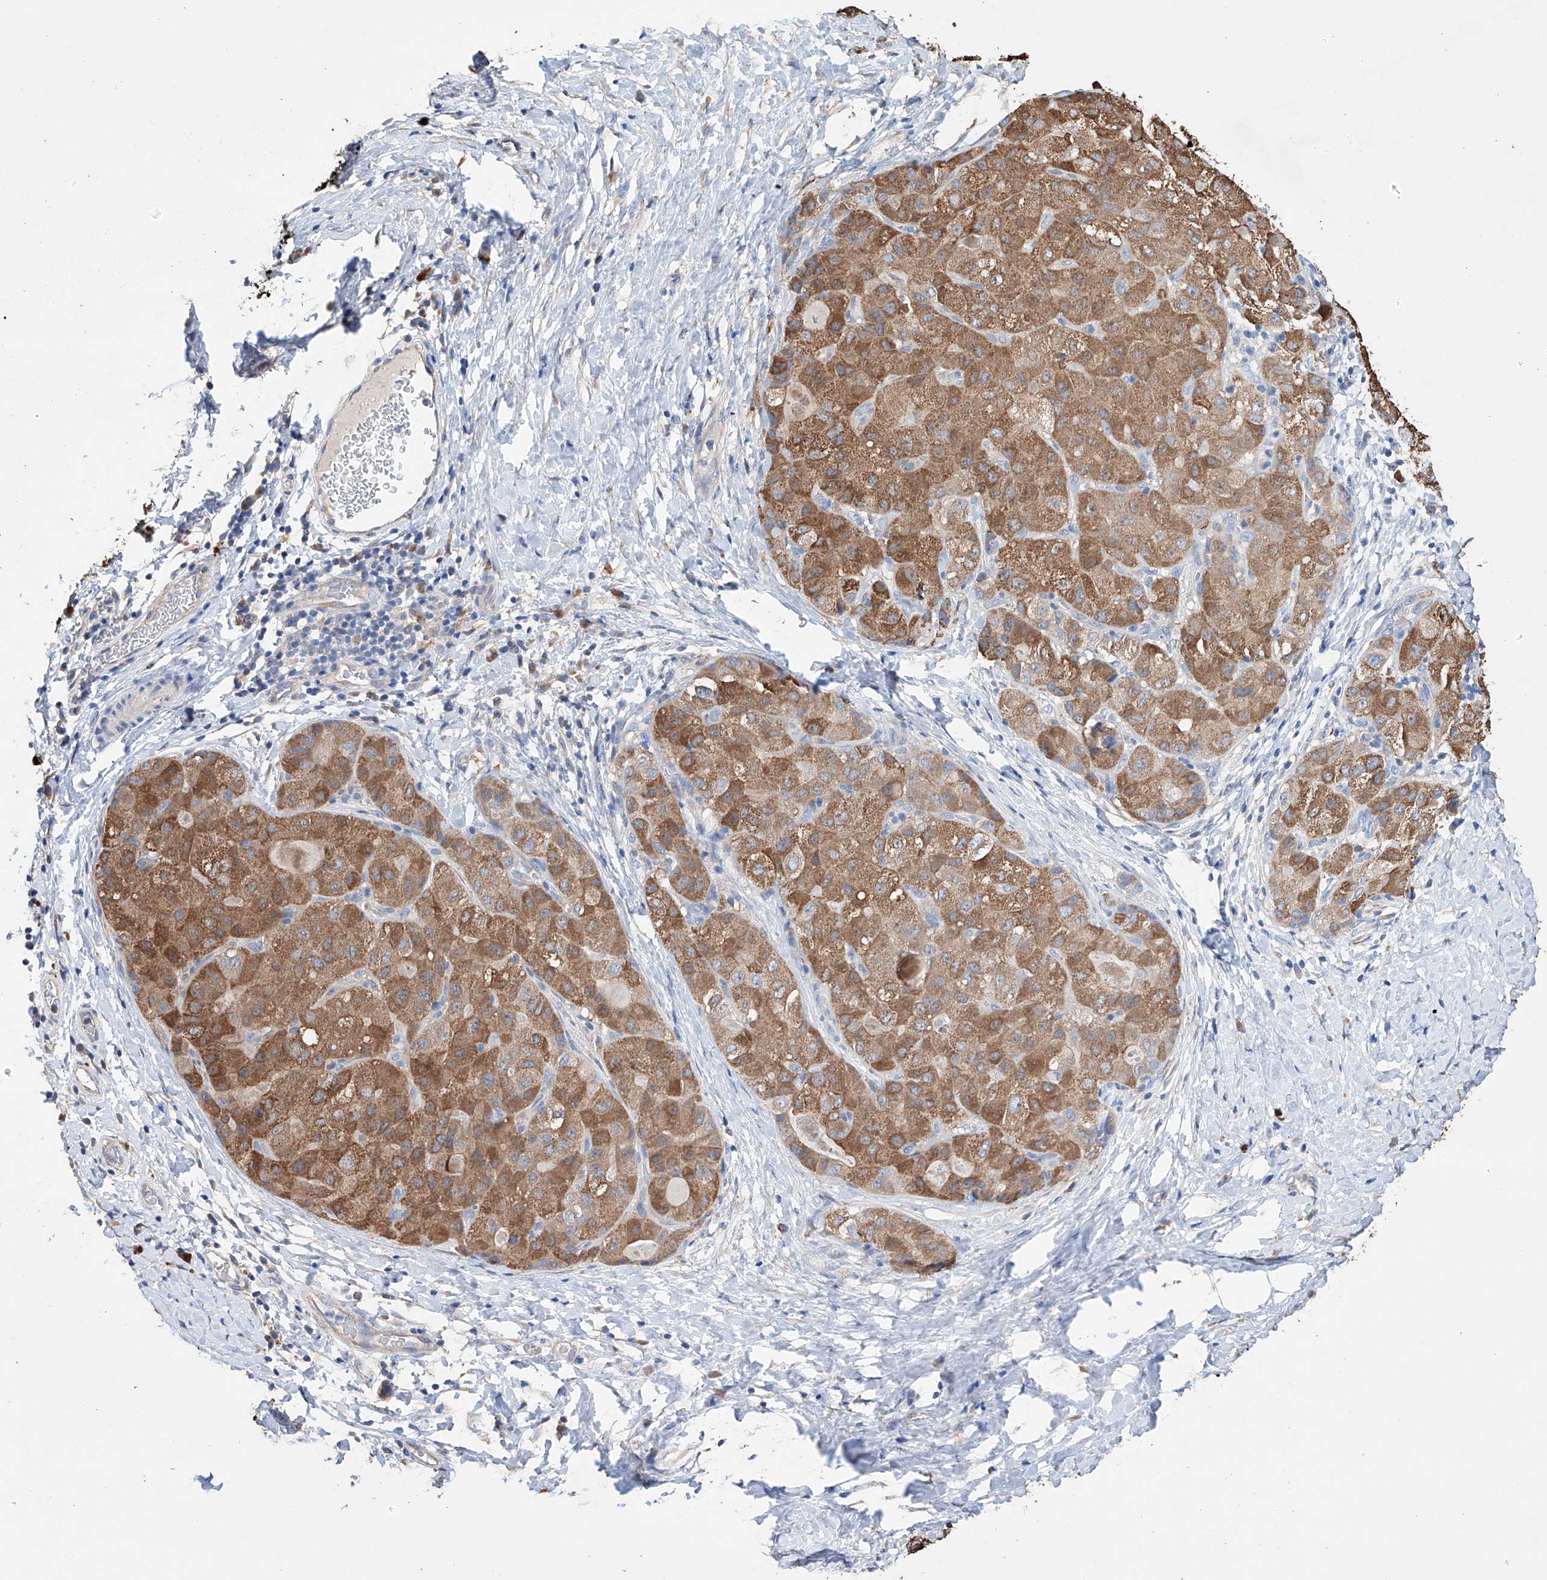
{"staining": {"intensity": "moderate", "quantity": ">75%", "location": "cytoplasmic/membranous"}, "tissue": "liver cancer", "cell_type": "Tumor cells", "image_type": "cancer", "snomed": [{"axis": "morphology", "description": "Carcinoma, Hepatocellular, NOS"}, {"axis": "topography", "description": "Liver"}], "caption": "Tumor cells display moderate cytoplasmic/membranous expression in about >75% of cells in liver cancer.", "gene": "AFG1L", "patient": {"sex": "male", "age": 80}}